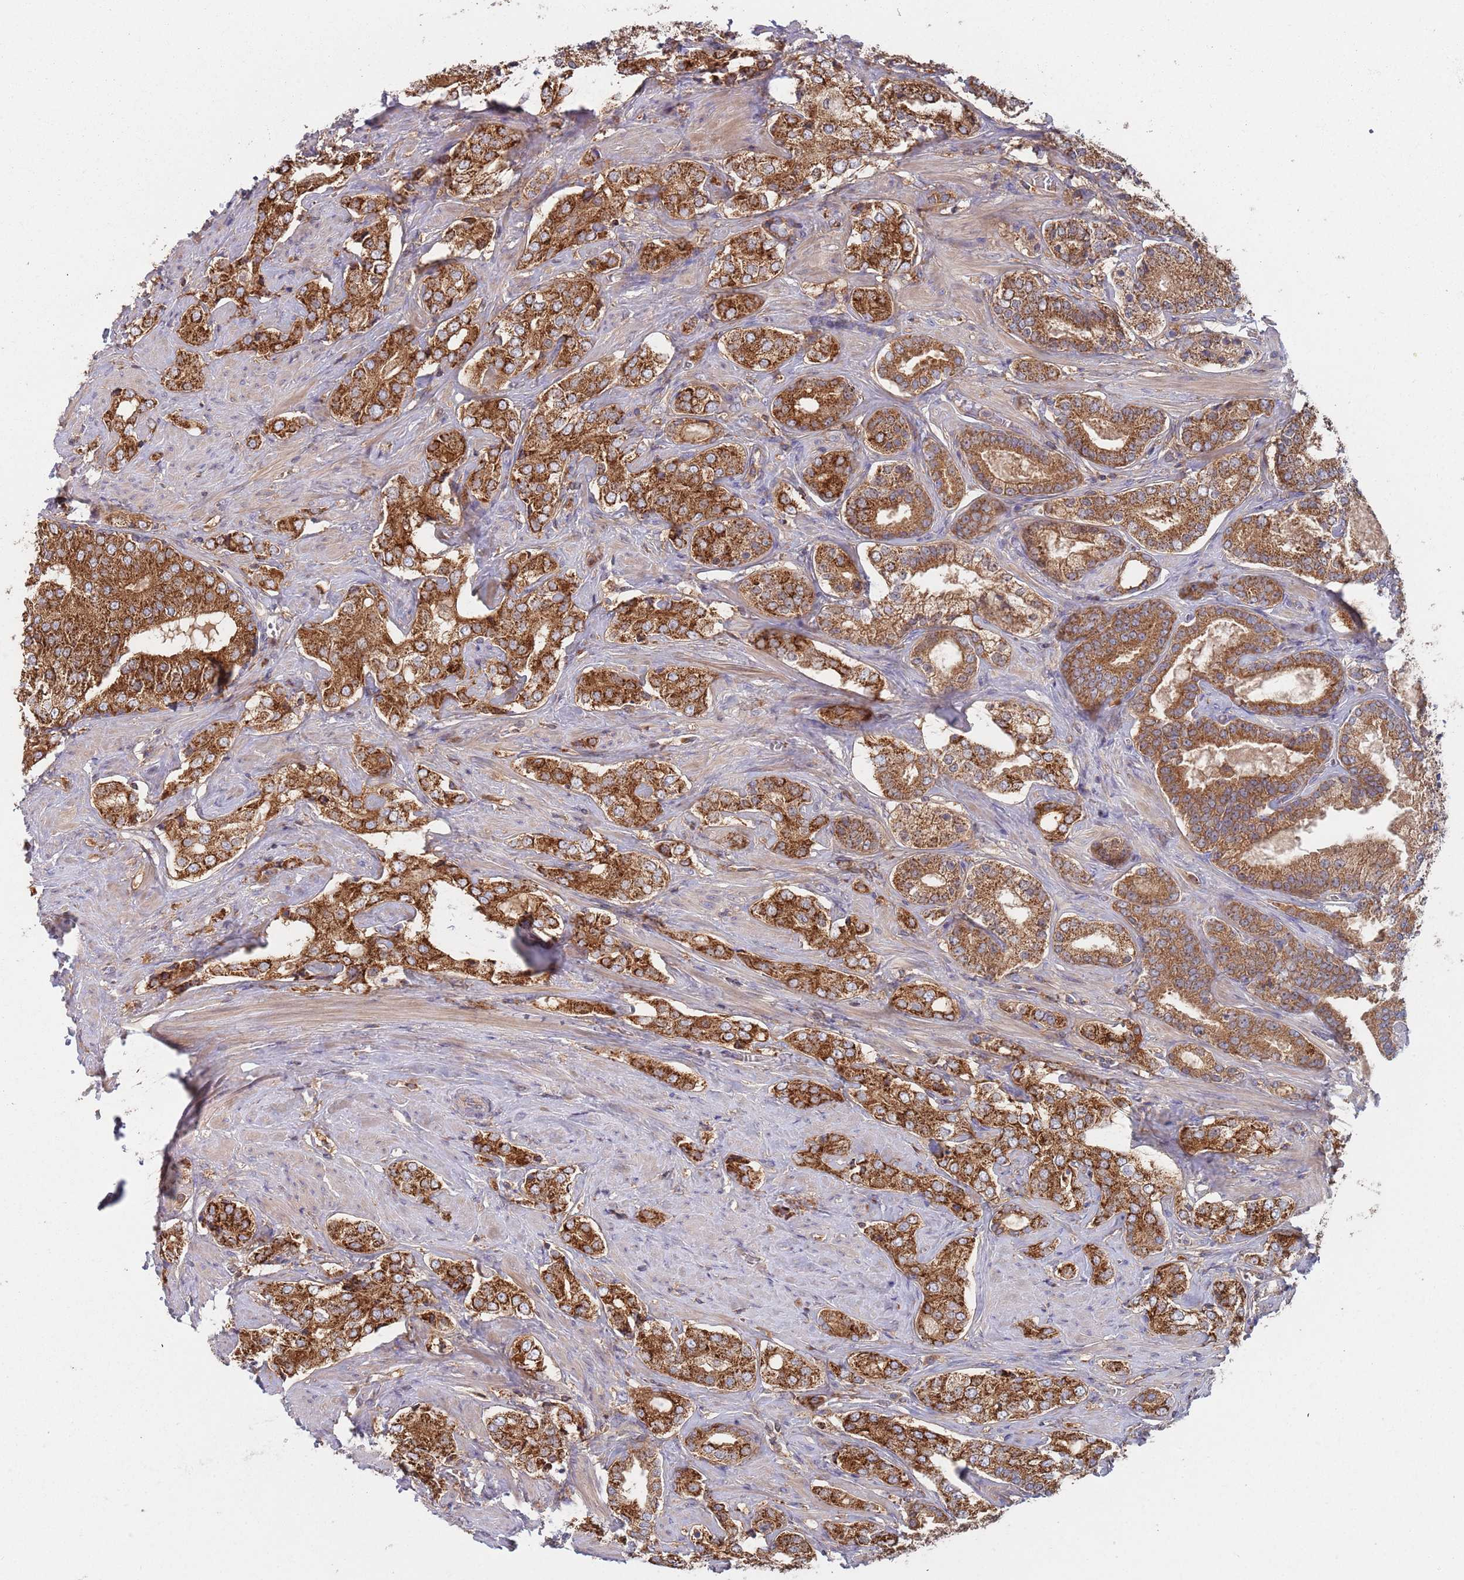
{"staining": {"intensity": "strong", "quantity": ">75%", "location": "cytoplasmic/membranous"}, "tissue": "prostate cancer", "cell_type": "Tumor cells", "image_type": "cancer", "snomed": [{"axis": "morphology", "description": "Adenocarcinoma, High grade"}, {"axis": "topography", "description": "Prostate"}], "caption": "Immunohistochemical staining of human prostate high-grade adenocarcinoma exhibits high levels of strong cytoplasmic/membranous protein staining in approximately >75% of tumor cells. (Brightfield microscopy of DAB IHC at high magnification).", "gene": "GDI2", "patient": {"sex": "male", "age": 71}}